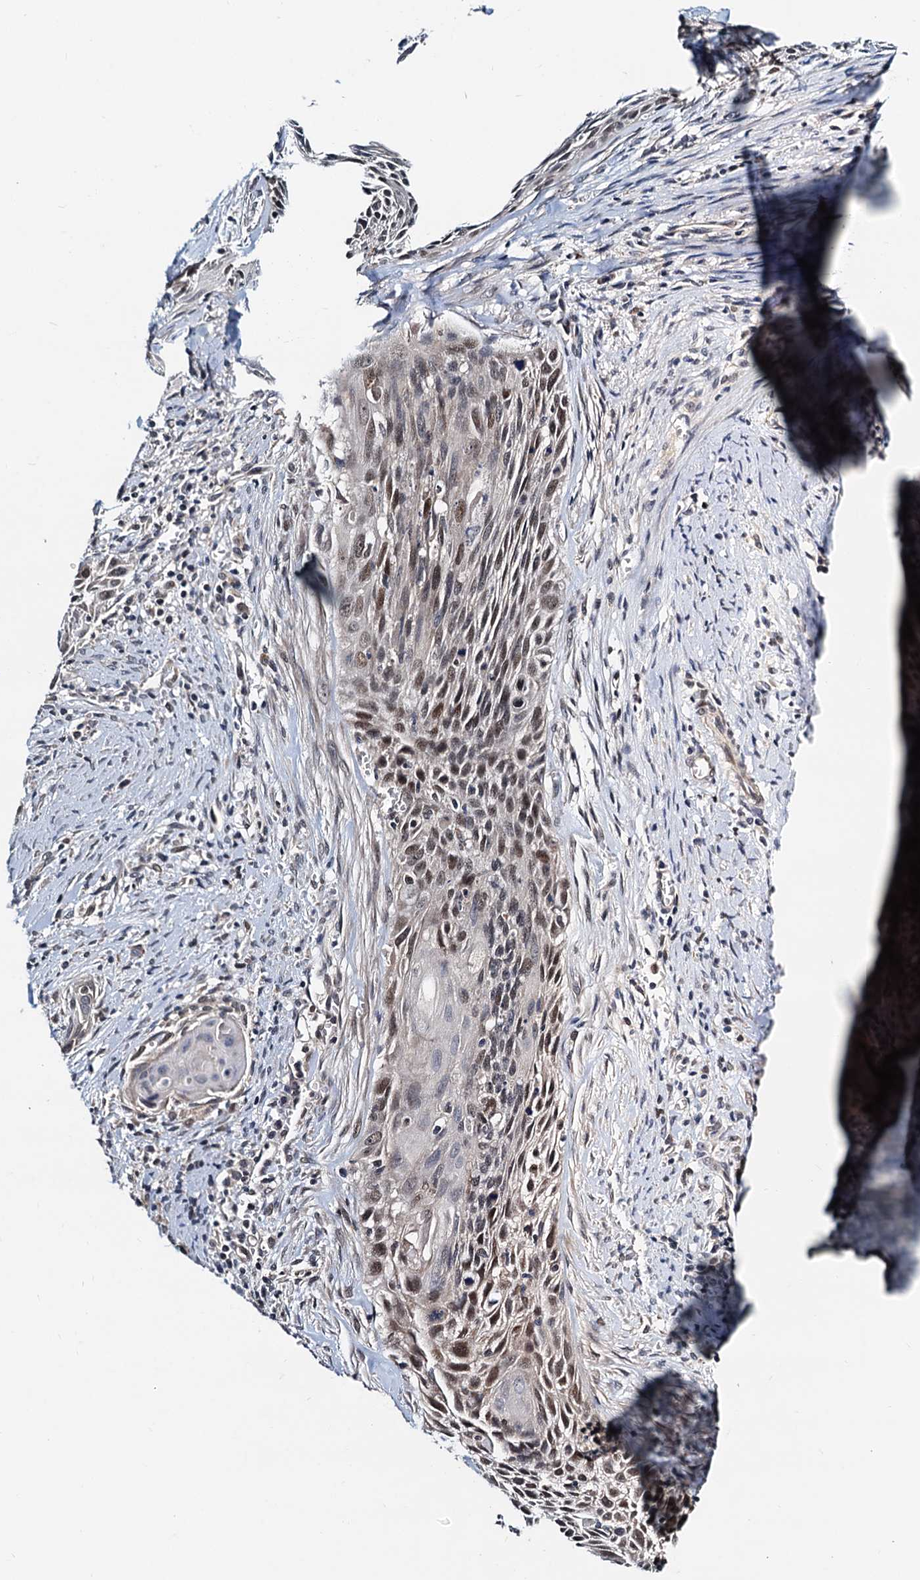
{"staining": {"intensity": "weak", "quantity": ">75%", "location": "nuclear"}, "tissue": "cervical cancer", "cell_type": "Tumor cells", "image_type": "cancer", "snomed": [{"axis": "morphology", "description": "Squamous cell carcinoma, NOS"}, {"axis": "topography", "description": "Cervix"}], "caption": "Cervical squamous cell carcinoma tissue exhibits weak nuclear staining in about >75% of tumor cells, visualized by immunohistochemistry.", "gene": "MCMBP", "patient": {"sex": "female", "age": 55}}